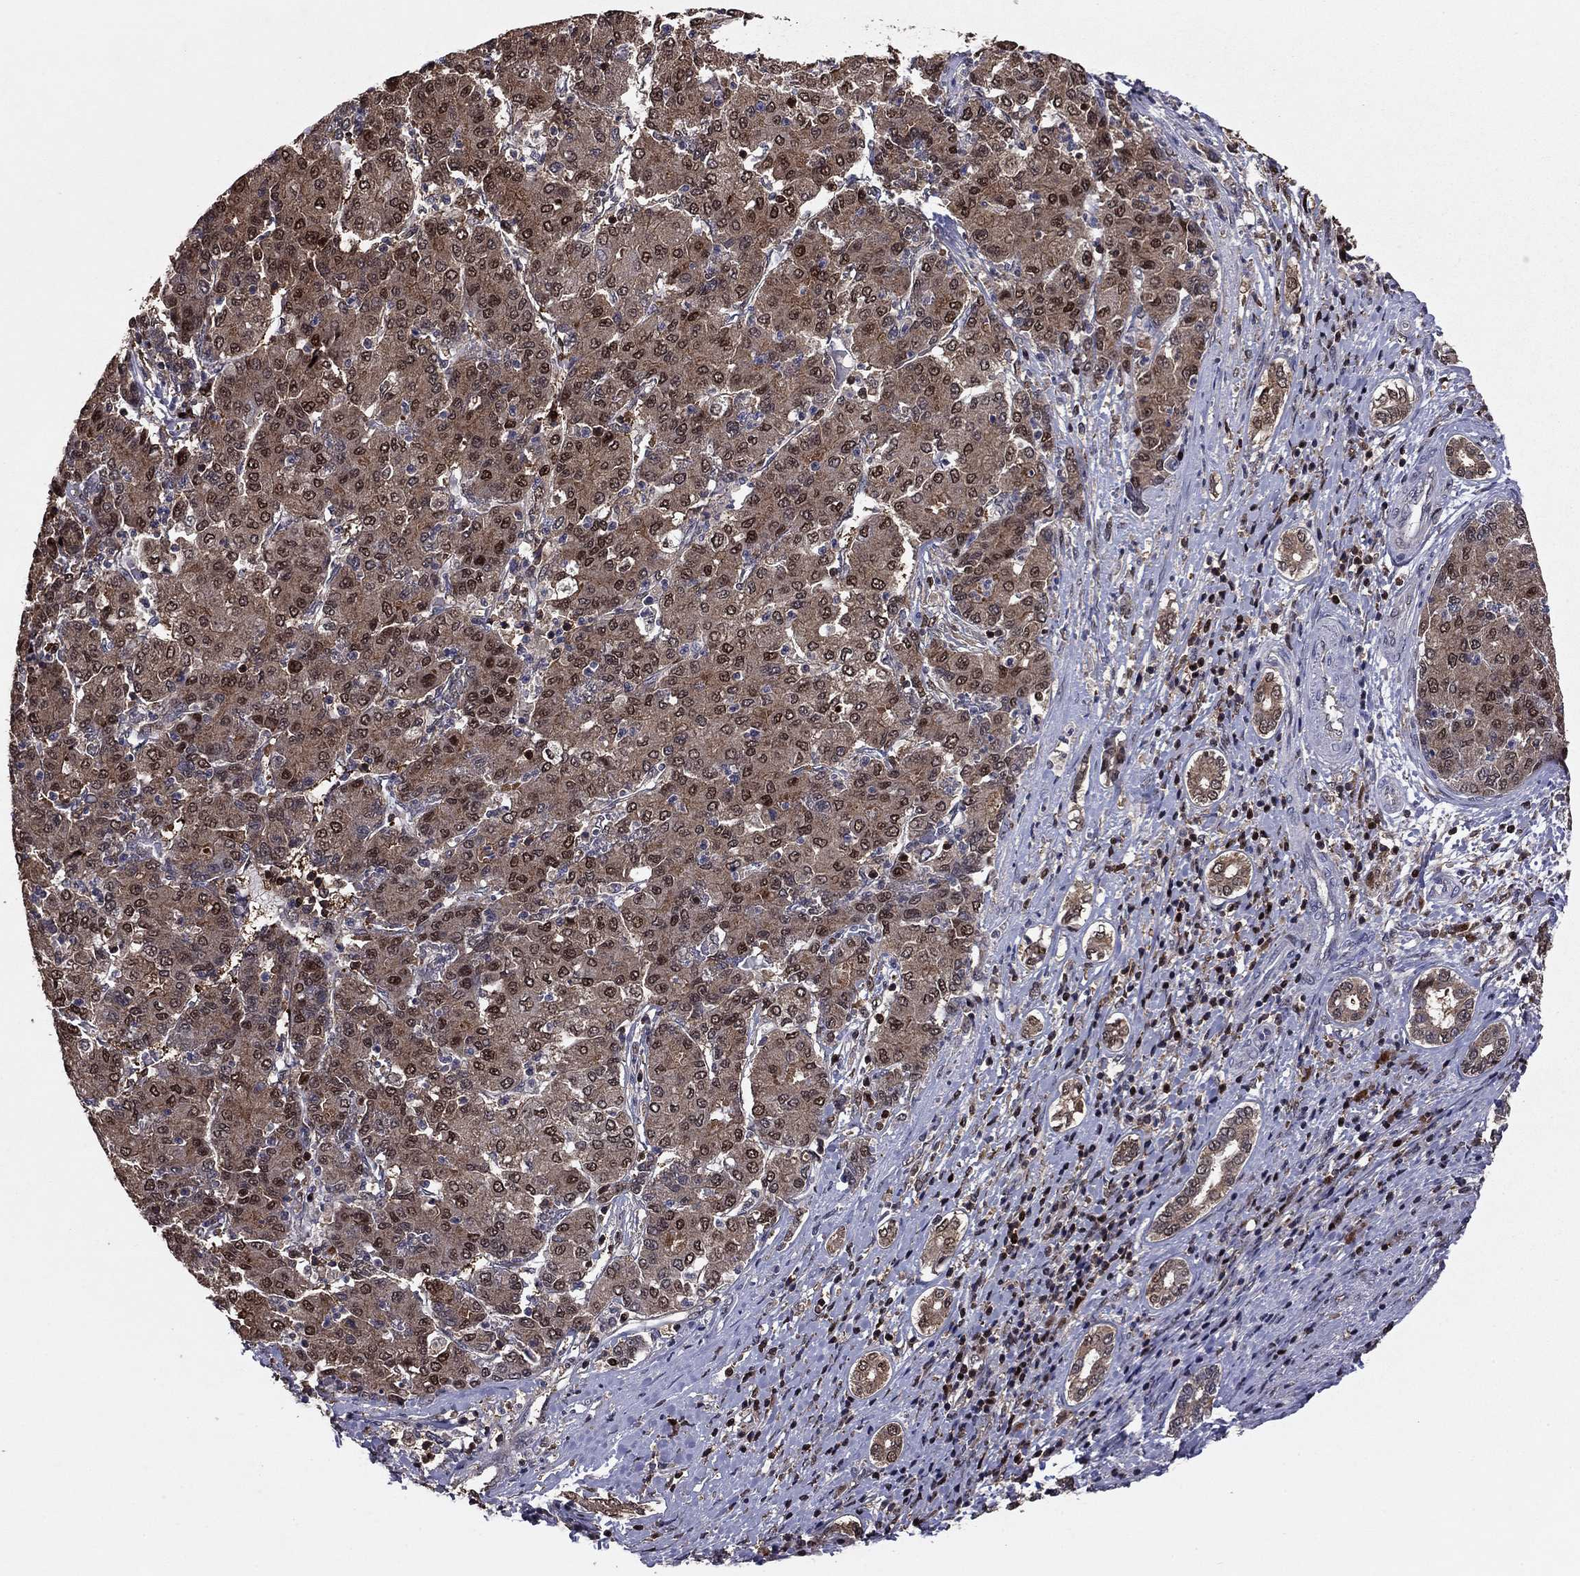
{"staining": {"intensity": "strong", "quantity": "<25%", "location": "nuclear"}, "tissue": "liver cancer", "cell_type": "Tumor cells", "image_type": "cancer", "snomed": [{"axis": "morphology", "description": "Carcinoma, Hepatocellular, NOS"}, {"axis": "topography", "description": "Liver"}], "caption": "Immunohistochemical staining of human liver cancer (hepatocellular carcinoma) shows medium levels of strong nuclear expression in approximately <25% of tumor cells. (brown staining indicates protein expression, while blue staining denotes nuclei).", "gene": "APPBP2", "patient": {"sex": "male", "age": 65}}